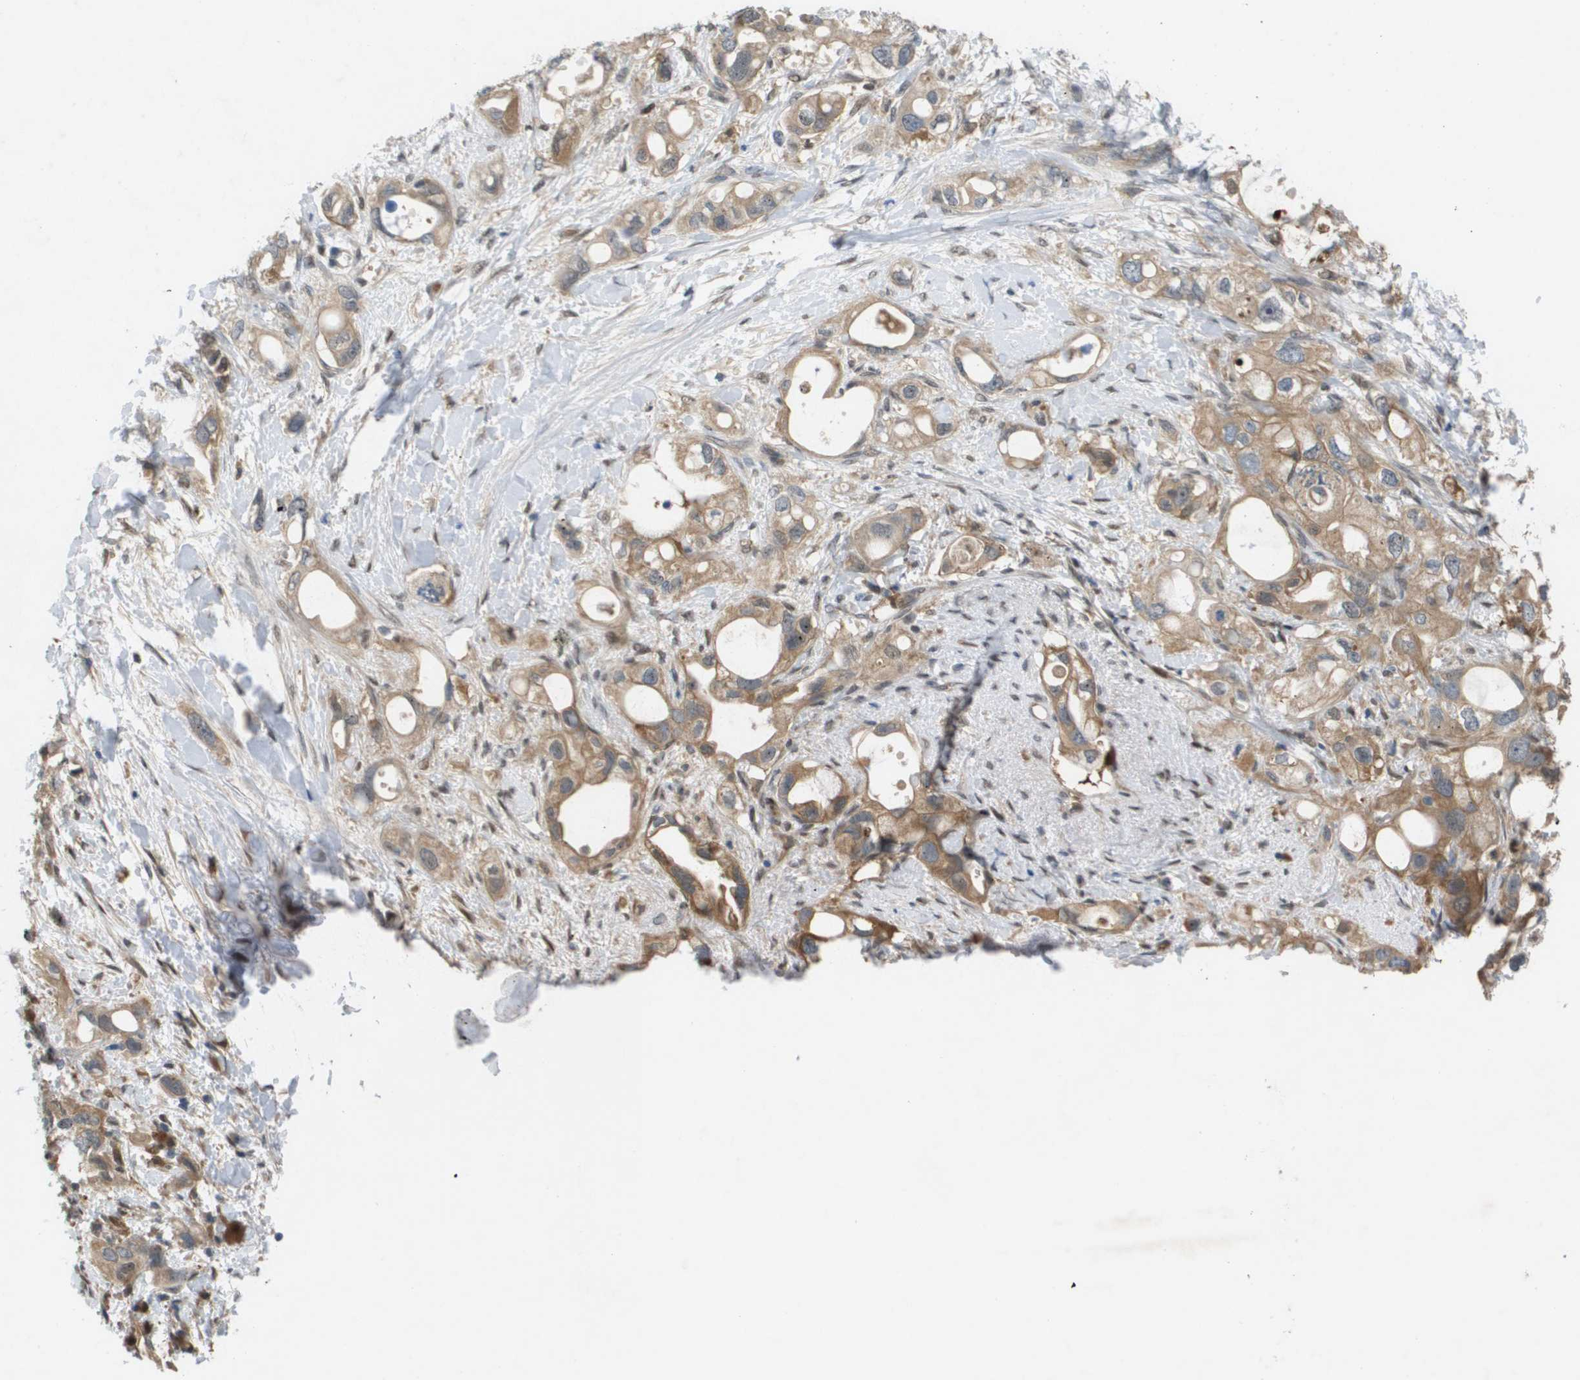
{"staining": {"intensity": "moderate", "quantity": ">75%", "location": "cytoplasmic/membranous"}, "tissue": "pancreatic cancer", "cell_type": "Tumor cells", "image_type": "cancer", "snomed": [{"axis": "morphology", "description": "Adenocarcinoma, NOS"}, {"axis": "topography", "description": "Pancreas"}], "caption": "DAB (3,3'-diaminobenzidine) immunohistochemical staining of human pancreatic cancer (adenocarcinoma) demonstrates moderate cytoplasmic/membranous protein positivity in approximately >75% of tumor cells.", "gene": "PALD1", "patient": {"sex": "female", "age": 56}}